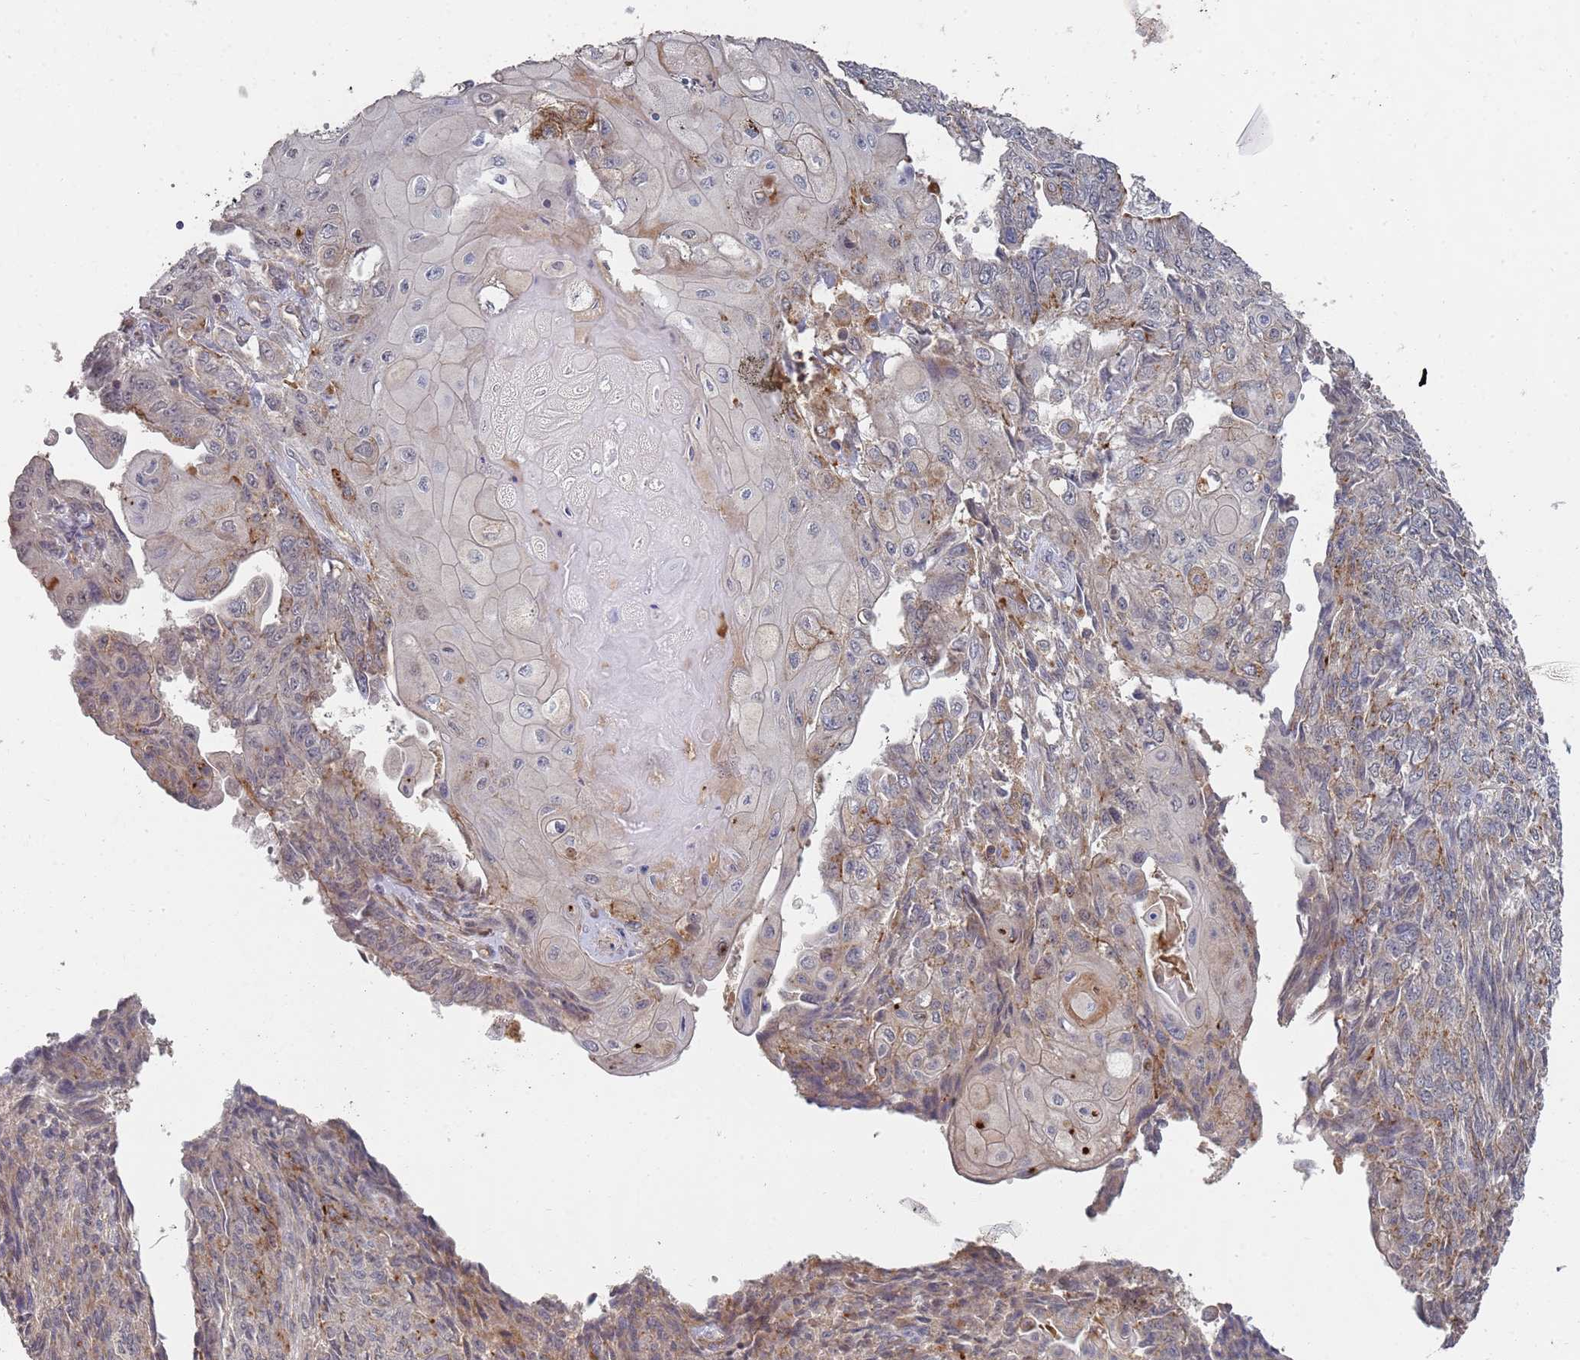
{"staining": {"intensity": "weak", "quantity": "<25%", "location": "cytoplasmic/membranous"}, "tissue": "endometrial cancer", "cell_type": "Tumor cells", "image_type": "cancer", "snomed": [{"axis": "morphology", "description": "Adenocarcinoma, NOS"}, {"axis": "topography", "description": "Endometrium"}], "caption": "Tumor cells show no significant expression in endometrial cancer. Nuclei are stained in blue.", "gene": "ABCB6", "patient": {"sex": "female", "age": 32}}